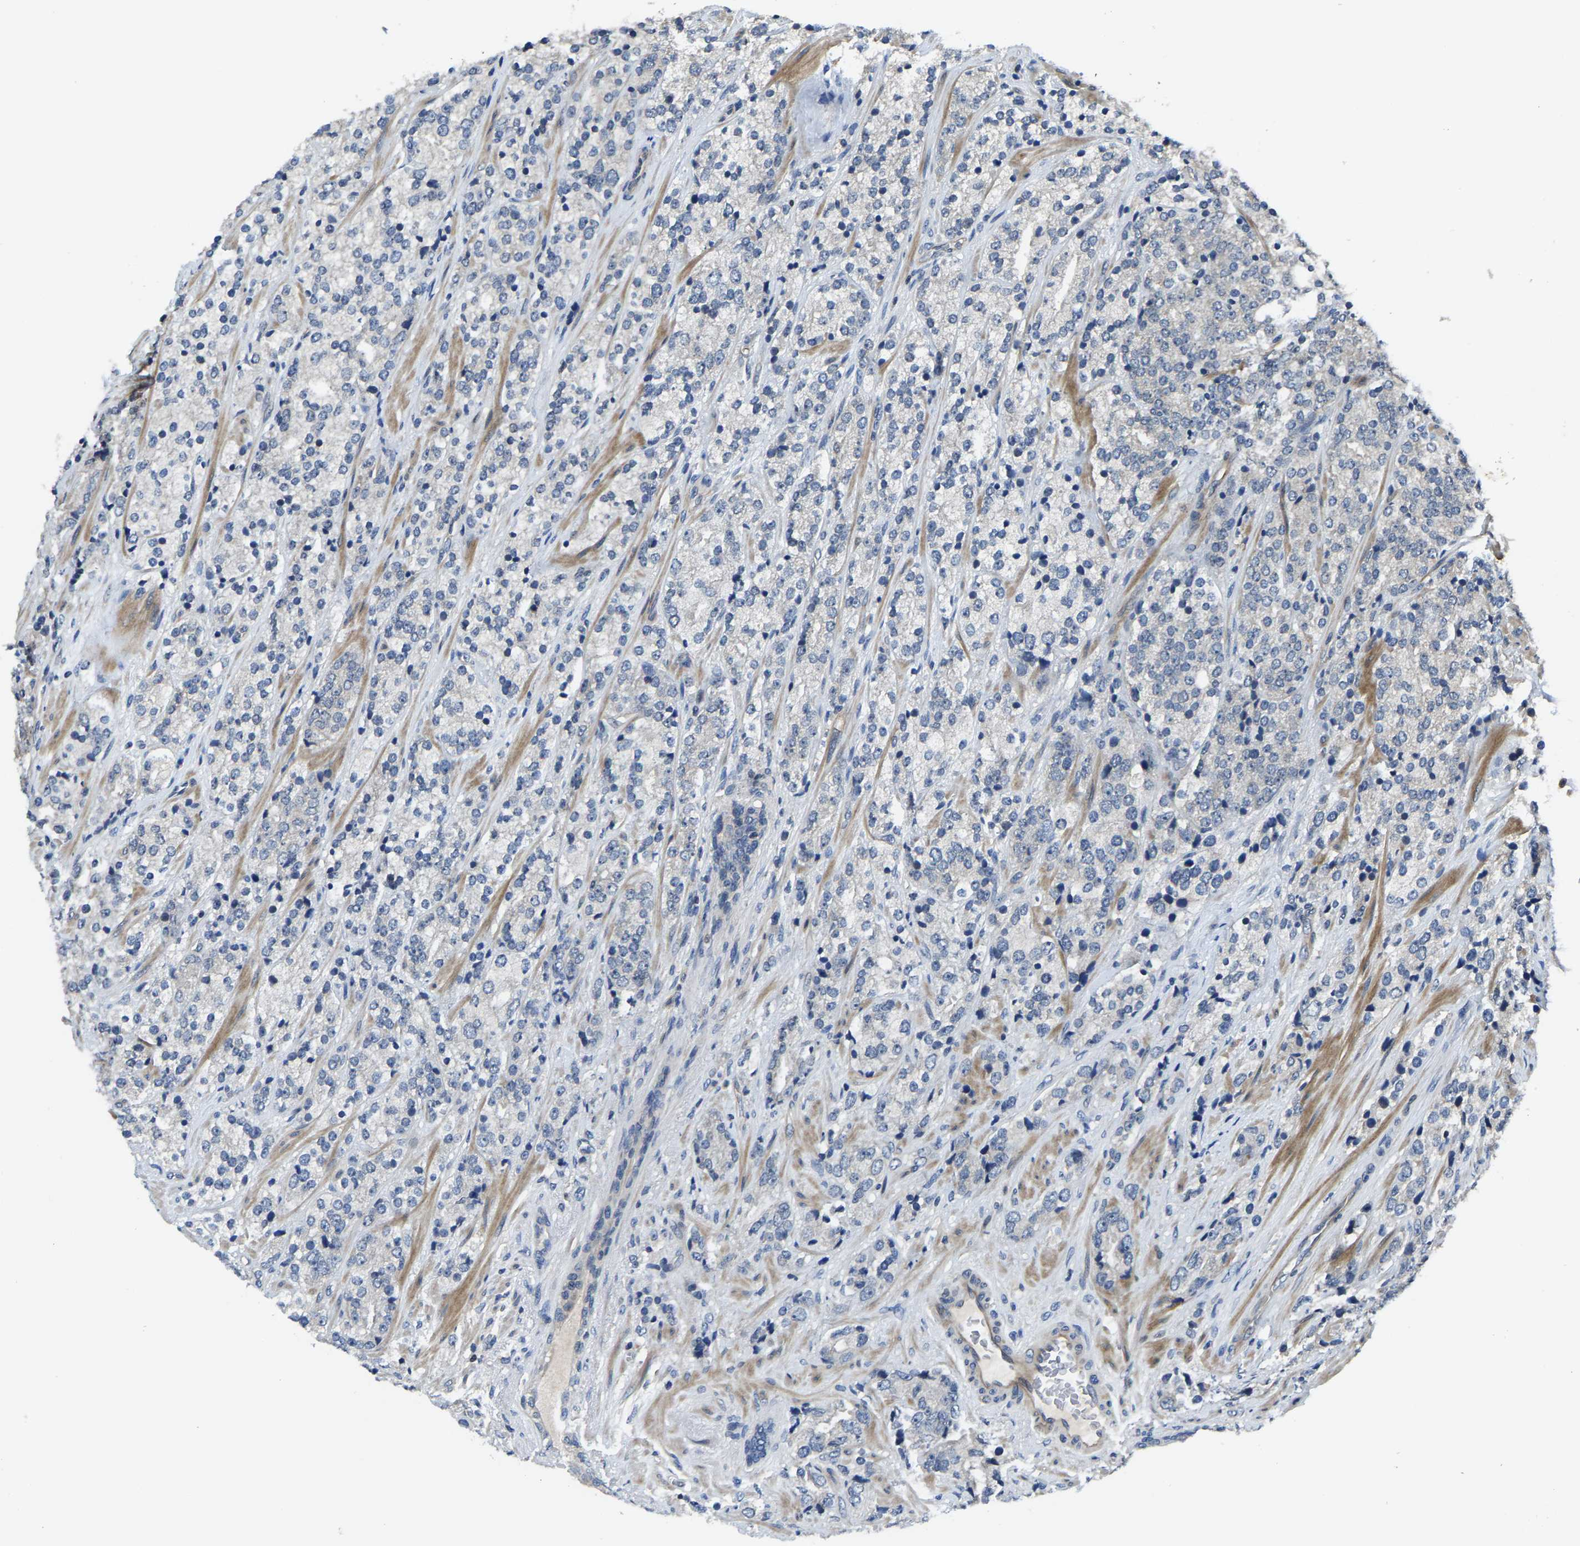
{"staining": {"intensity": "negative", "quantity": "none", "location": "none"}, "tissue": "prostate cancer", "cell_type": "Tumor cells", "image_type": "cancer", "snomed": [{"axis": "morphology", "description": "Adenocarcinoma, High grade"}, {"axis": "topography", "description": "Prostate"}], "caption": "IHC photomicrograph of neoplastic tissue: human prostate cancer stained with DAB reveals no significant protein expression in tumor cells. (DAB immunohistochemistry, high magnification).", "gene": "AGBL3", "patient": {"sex": "male", "age": 71}}